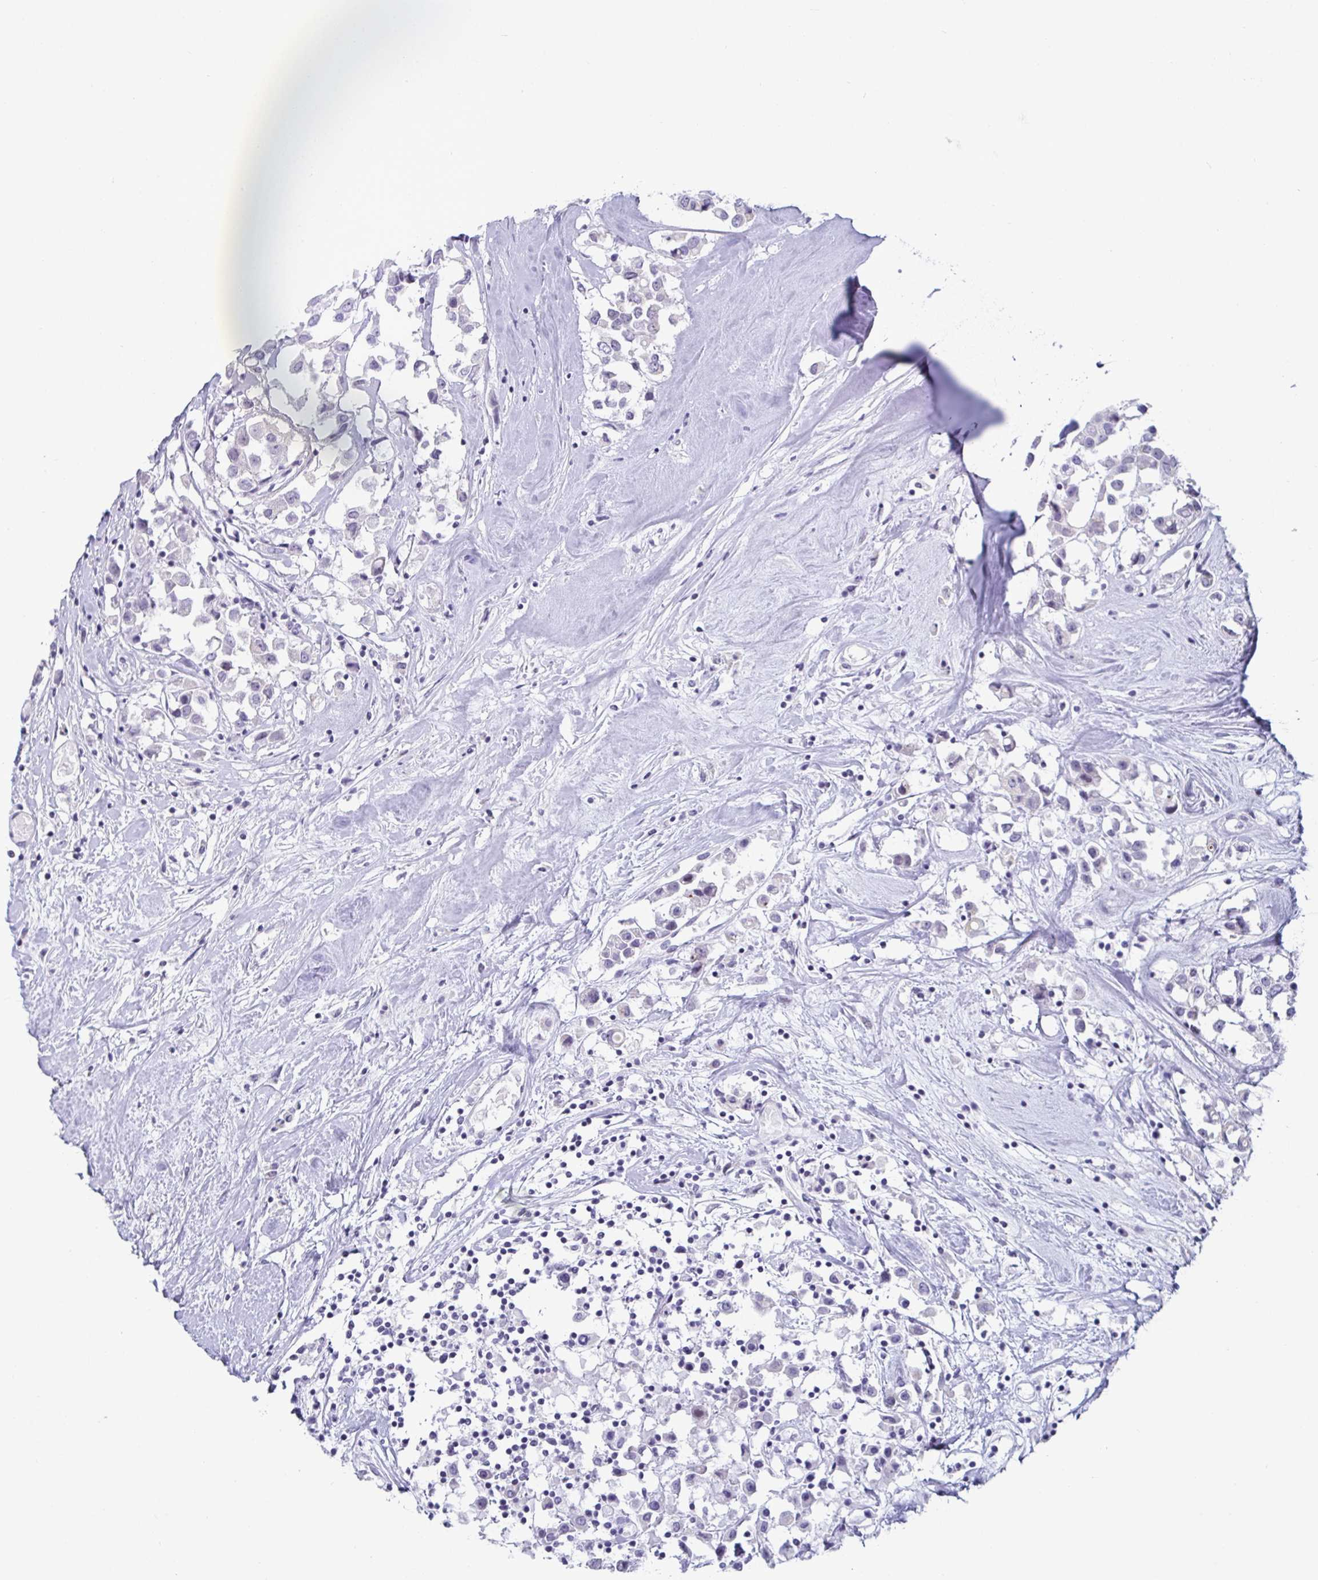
{"staining": {"intensity": "negative", "quantity": "none", "location": "none"}, "tissue": "breast cancer", "cell_type": "Tumor cells", "image_type": "cancer", "snomed": [{"axis": "morphology", "description": "Duct carcinoma"}, {"axis": "topography", "description": "Breast"}], "caption": "The histopathology image reveals no significant expression in tumor cells of breast intraductal carcinoma.", "gene": "VSIG10L", "patient": {"sex": "female", "age": 61}}